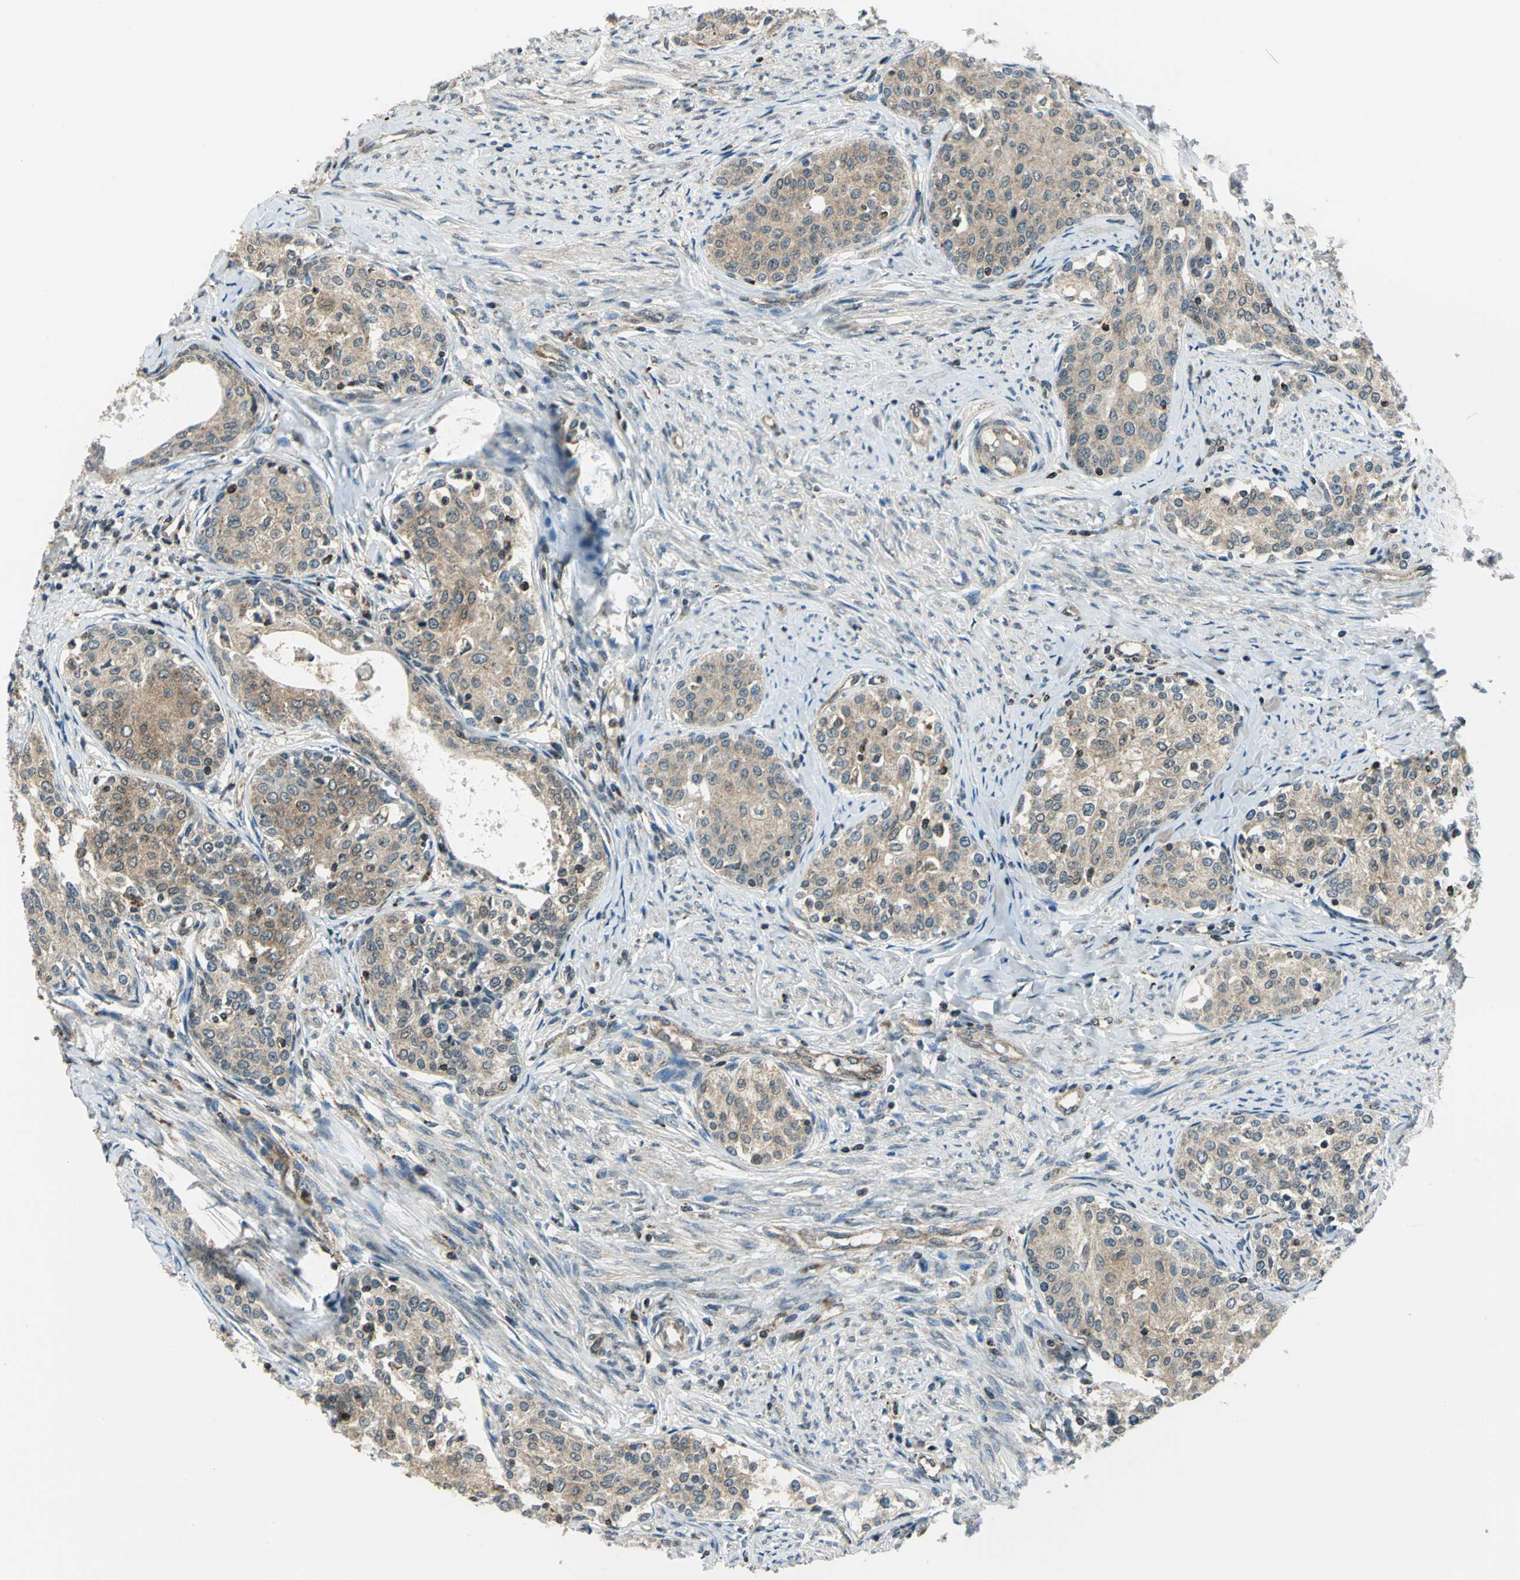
{"staining": {"intensity": "moderate", "quantity": ">75%", "location": "cytoplasmic/membranous"}, "tissue": "cervical cancer", "cell_type": "Tumor cells", "image_type": "cancer", "snomed": [{"axis": "morphology", "description": "Squamous cell carcinoma, NOS"}, {"axis": "morphology", "description": "Adenocarcinoma, NOS"}, {"axis": "topography", "description": "Cervix"}], "caption": "IHC micrograph of neoplastic tissue: cervical cancer stained using IHC displays medium levels of moderate protein expression localized specifically in the cytoplasmic/membranous of tumor cells, appearing as a cytoplasmic/membranous brown color.", "gene": "NUDT2", "patient": {"sex": "female", "age": 52}}